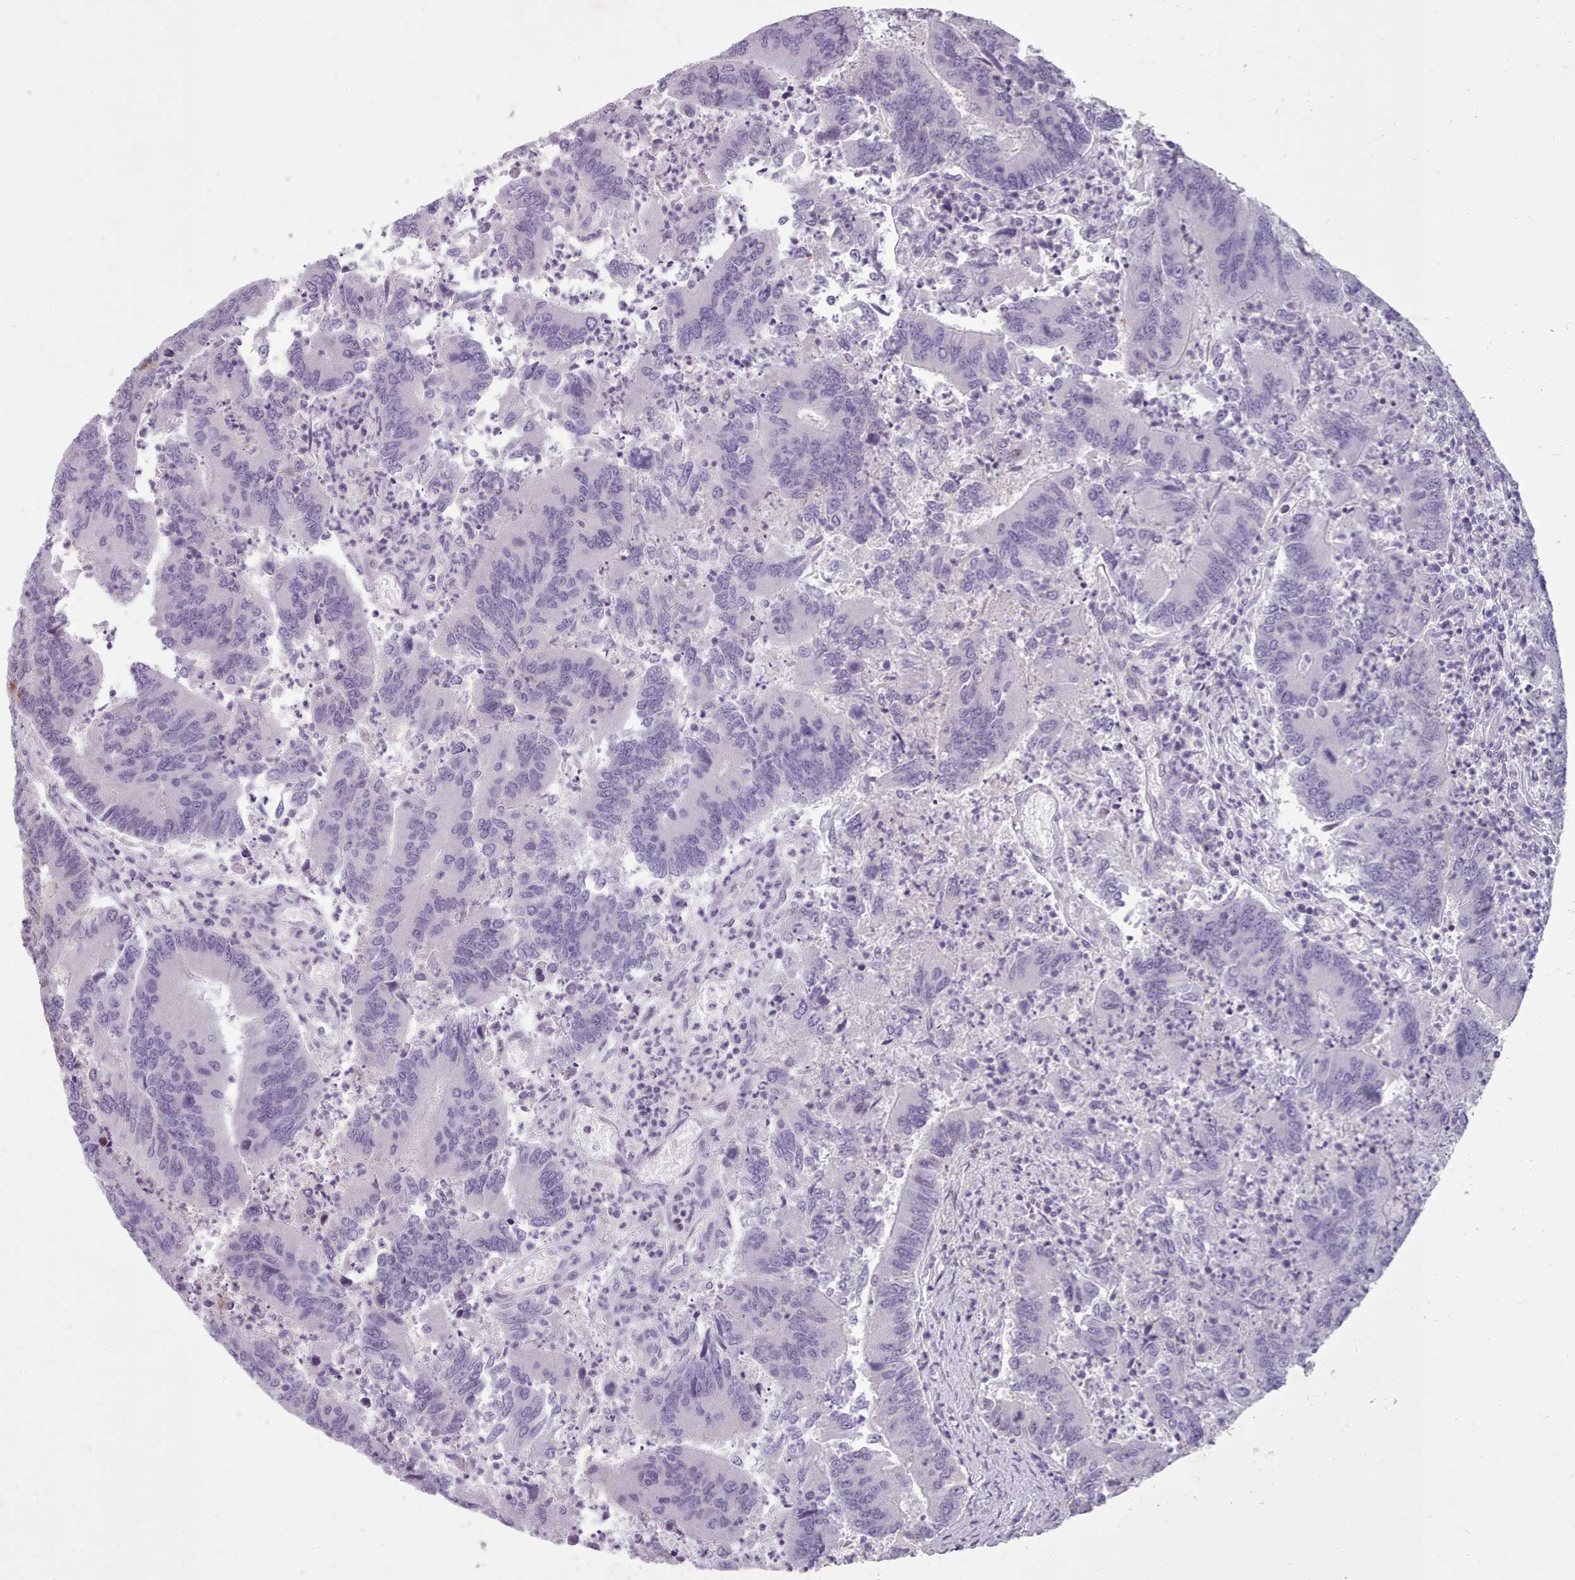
{"staining": {"intensity": "negative", "quantity": "none", "location": "none"}, "tissue": "colorectal cancer", "cell_type": "Tumor cells", "image_type": "cancer", "snomed": [{"axis": "morphology", "description": "Adenocarcinoma, NOS"}, {"axis": "topography", "description": "Colon"}], "caption": "DAB immunohistochemical staining of human colorectal cancer (adenocarcinoma) shows no significant staining in tumor cells.", "gene": "KCNT2", "patient": {"sex": "female", "age": 67}}